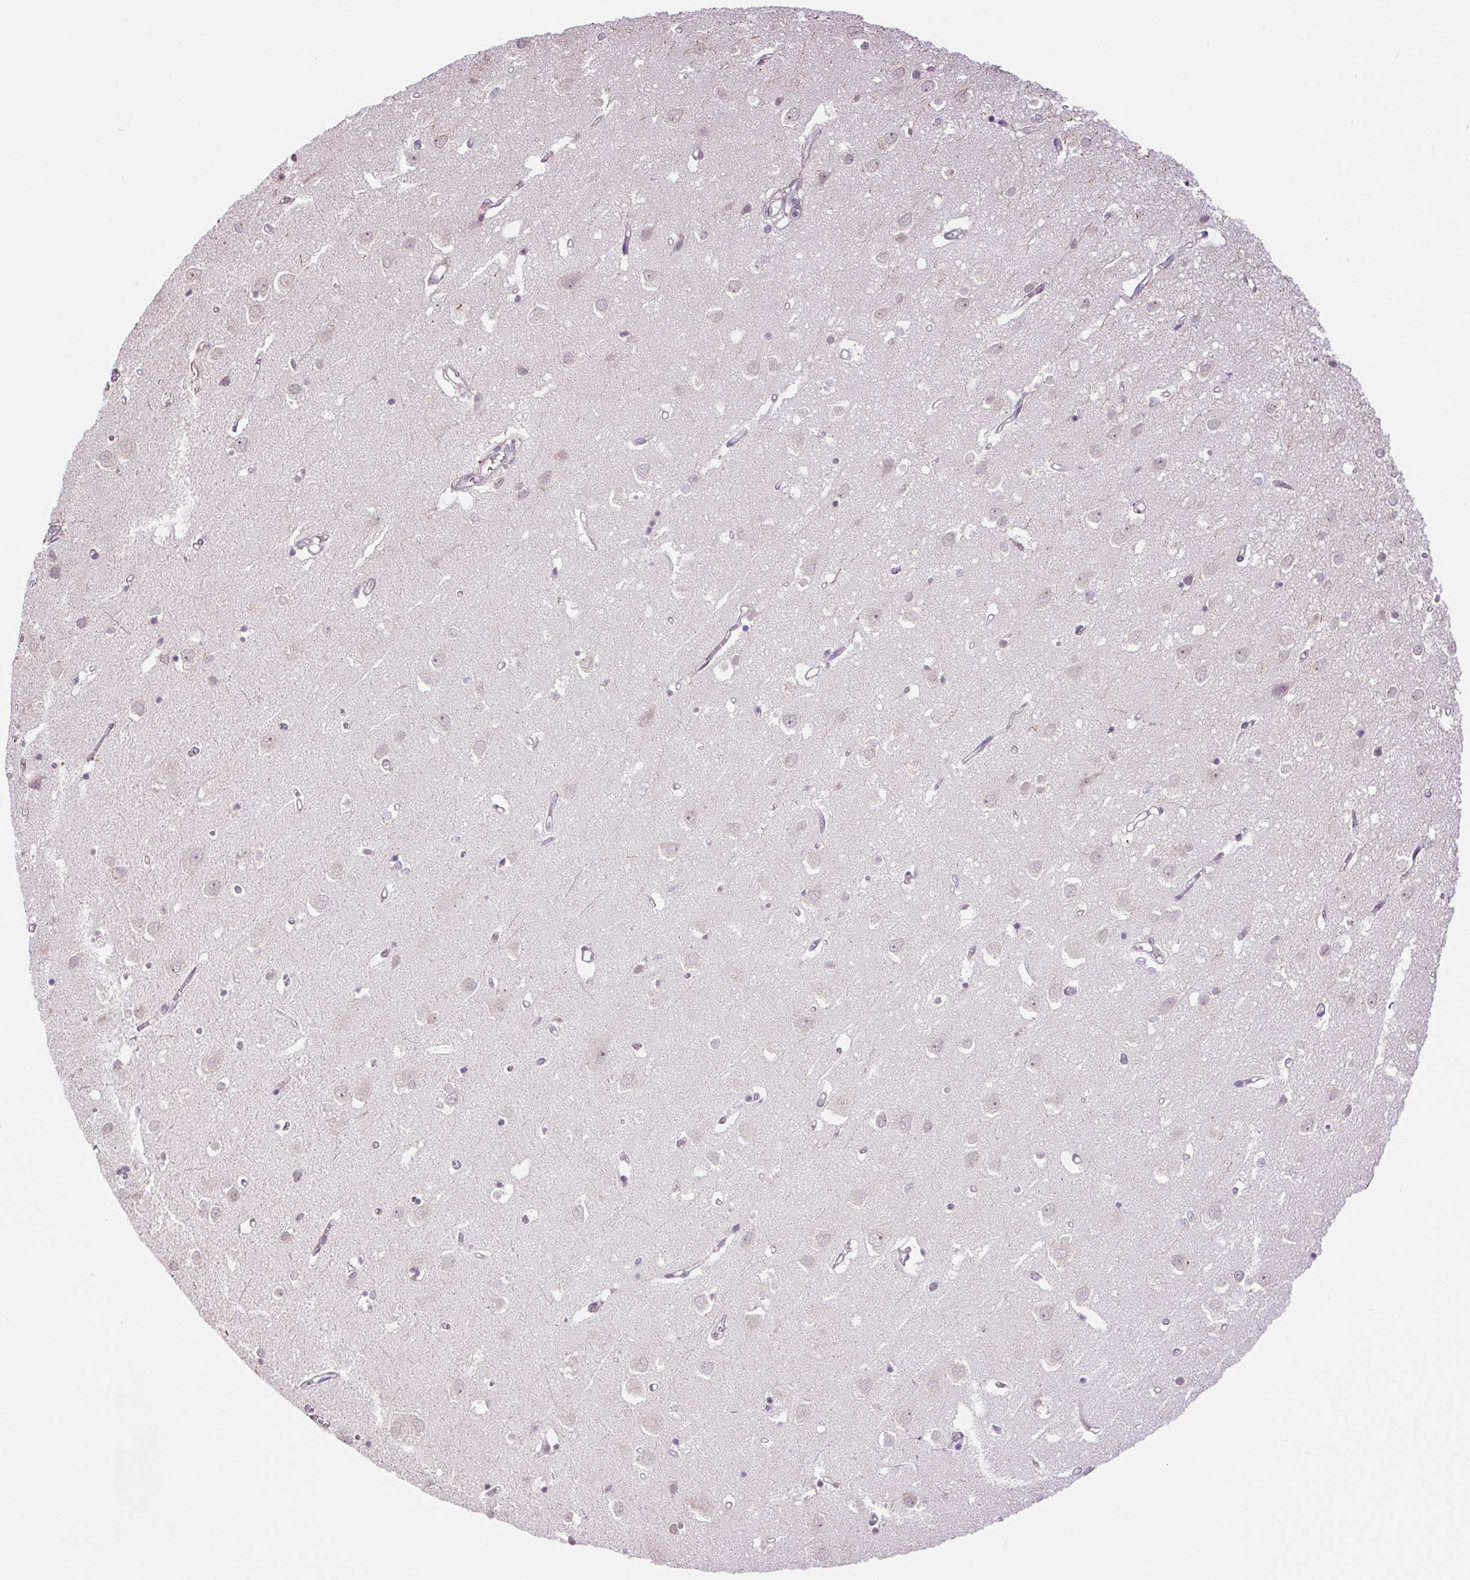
{"staining": {"intensity": "negative", "quantity": "none", "location": "none"}, "tissue": "cerebral cortex", "cell_type": "Endothelial cells", "image_type": "normal", "snomed": [{"axis": "morphology", "description": "Normal tissue, NOS"}, {"axis": "topography", "description": "Cerebral cortex"}], "caption": "Histopathology image shows no significant protein positivity in endothelial cells of benign cerebral cortex.", "gene": "RACGAP1", "patient": {"sex": "male", "age": 70}}